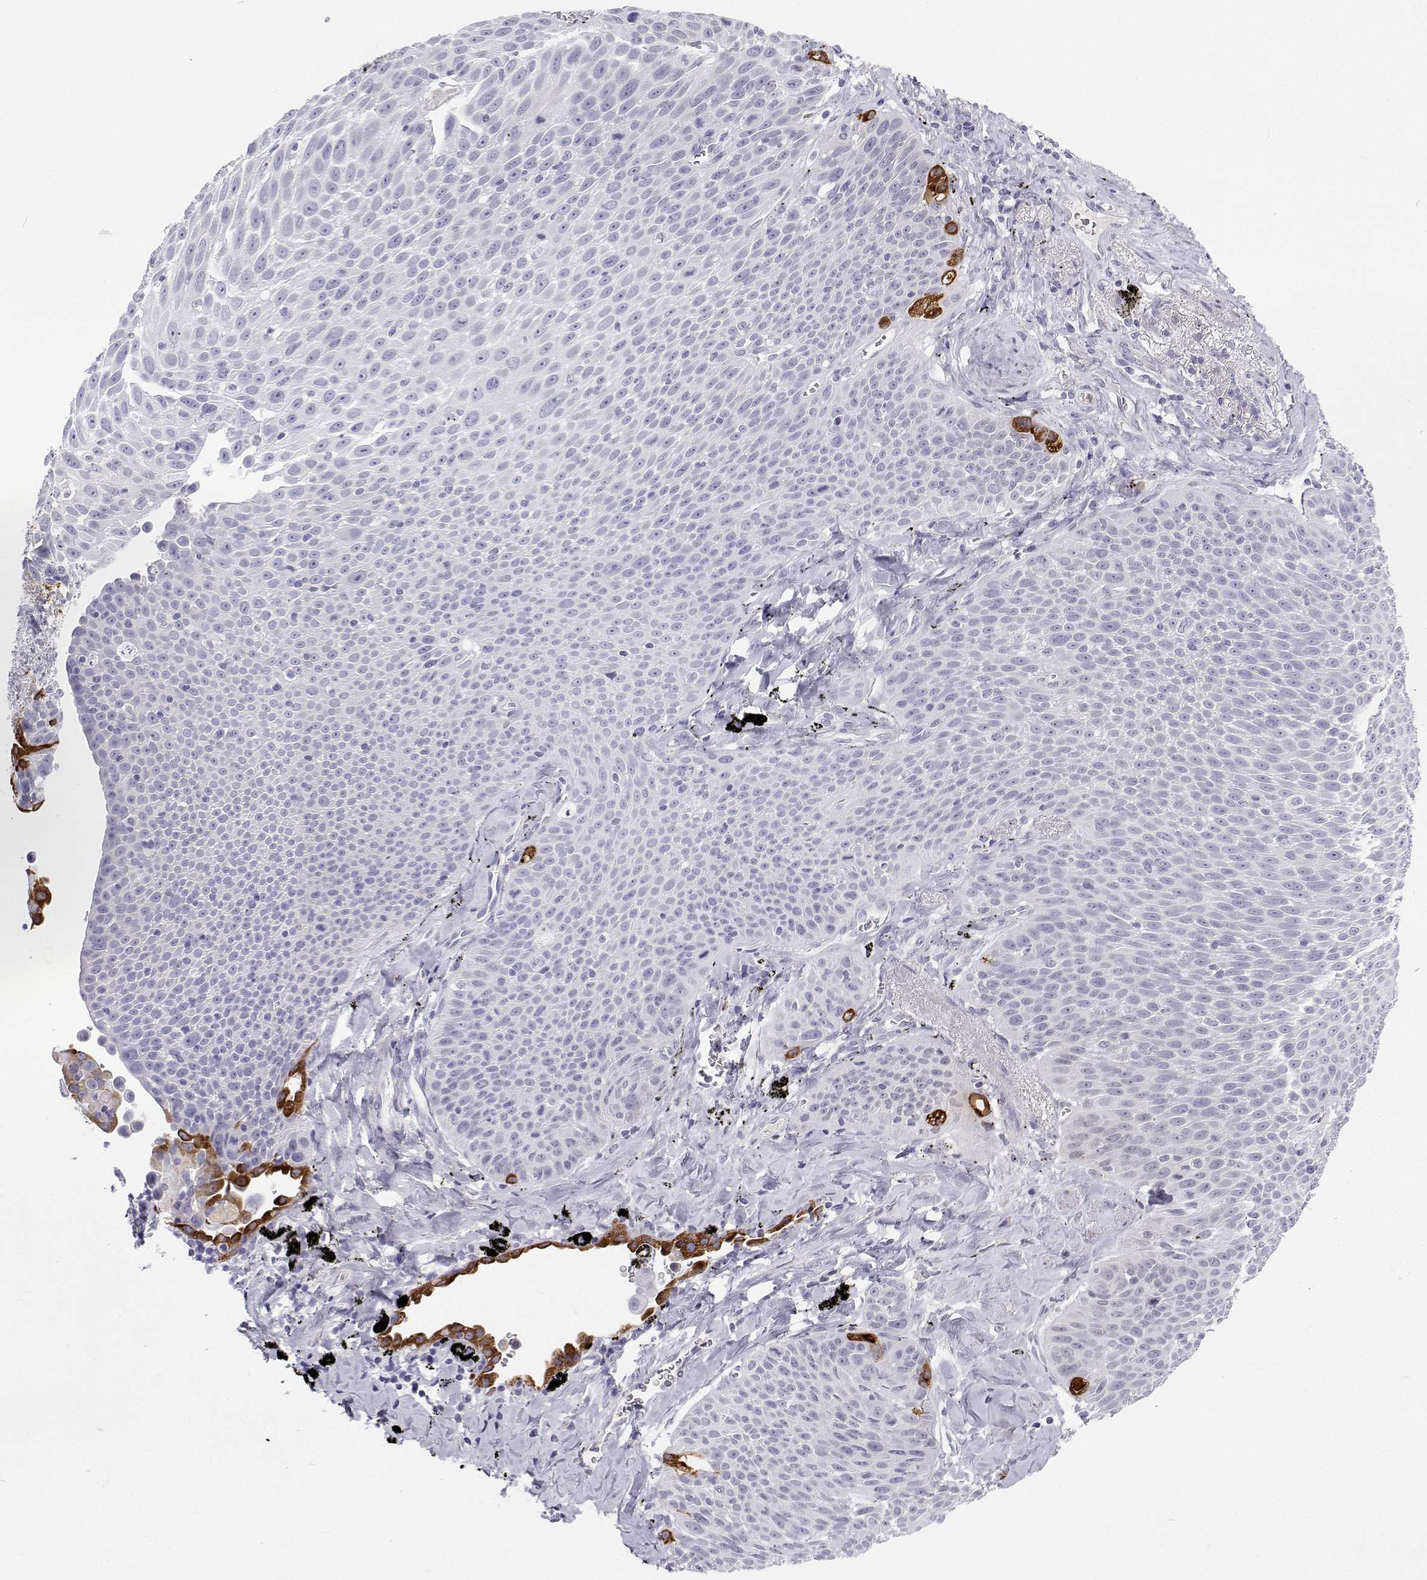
{"staining": {"intensity": "negative", "quantity": "none", "location": "none"}, "tissue": "lung cancer", "cell_type": "Tumor cells", "image_type": "cancer", "snomed": [{"axis": "morphology", "description": "Squamous cell carcinoma, NOS"}, {"axis": "morphology", "description": "Squamous cell carcinoma, metastatic, NOS"}, {"axis": "topography", "description": "Lymph node"}, {"axis": "topography", "description": "Lung"}], "caption": "Immunohistochemistry histopathology image of neoplastic tissue: human squamous cell carcinoma (lung) stained with DAB reveals no significant protein positivity in tumor cells.", "gene": "SFTPB", "patient": {"sex": "female", "age": 62}}